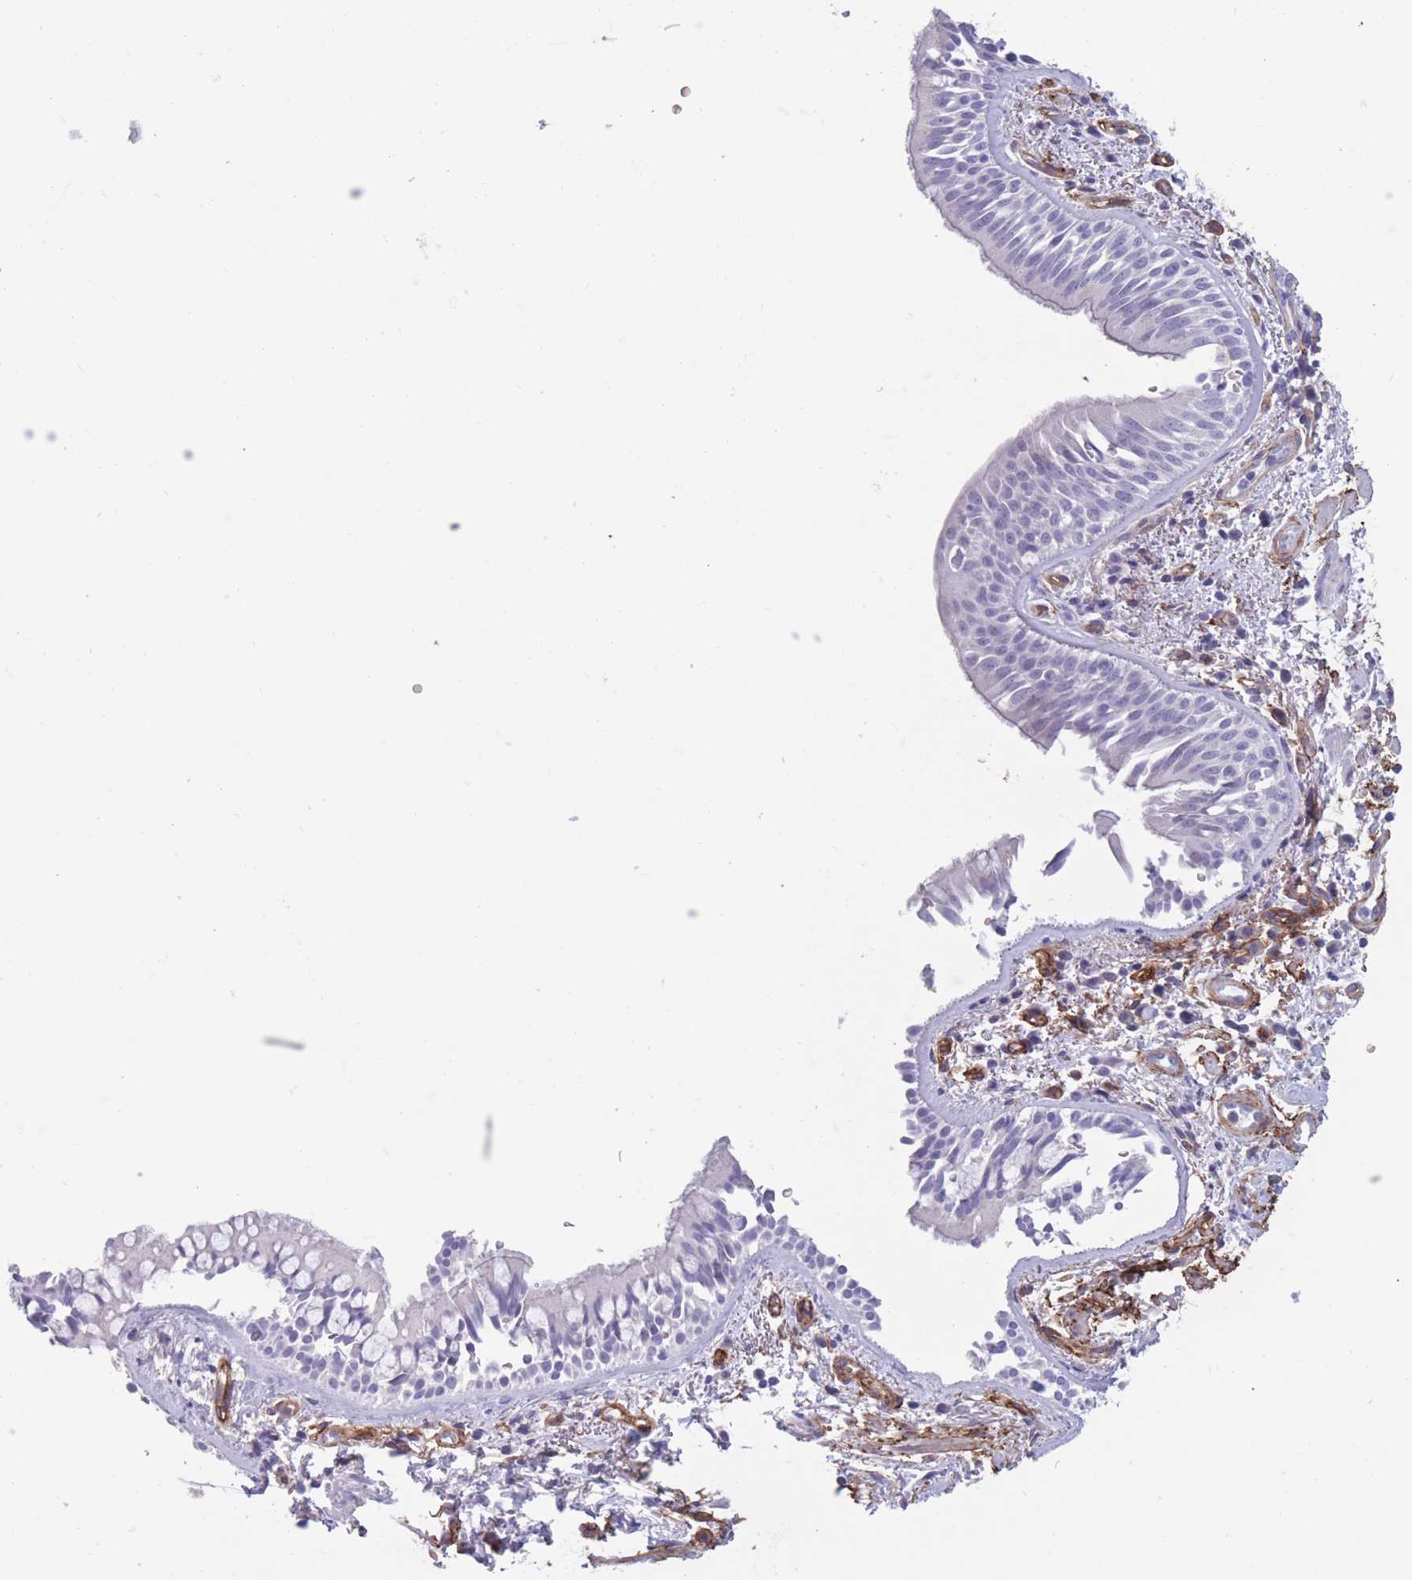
{"staining": {"intensity": "negative", "quantity": "none", "location": "none"}, "tissue": "bronchus", "cell_type": "Respiratory epithelial cells", "image_type": "normal", "snomed": [{"axis": "morphology", "description": "Normal tissue, NOS"}, {"axis": "topography", "description": "Lymph node"}, {"axis": "topography", "description": "Cartilage tissue"}, {"axis": "topography", "description": "Bronchus"}], "caption": "IHC of normal bronchus reveals no staining in respiratory epithelial cells.", "gene": "DPYD", "patient": {"sex": "female", "age": 70}}